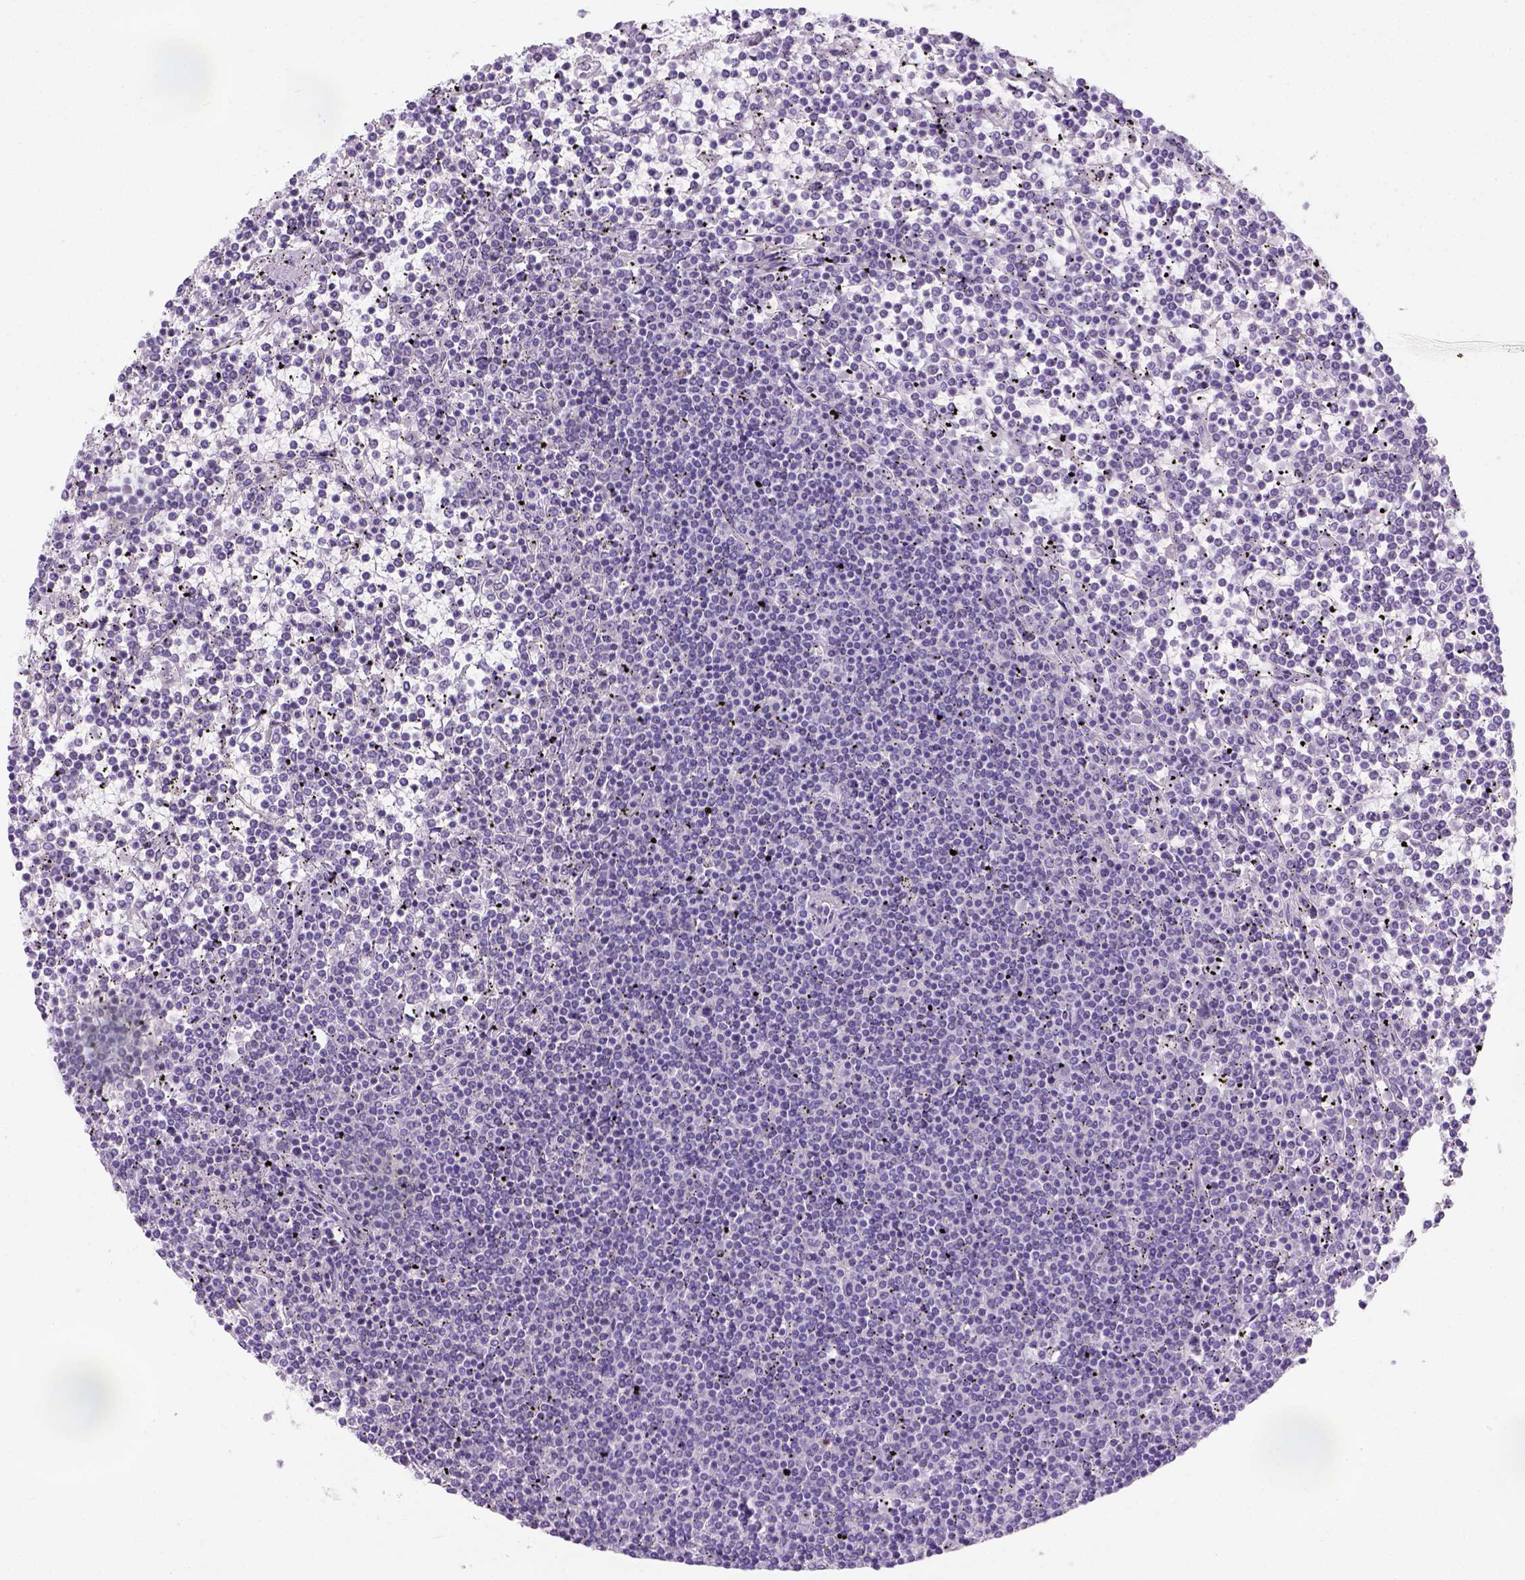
{"staining": {"intensity": "negative", "quantity": "none", "location": "none"}, "tissue": "lymphoma", "cell_type": "Tumor cells", "image_type": "cancer", "snomed": [{"axis": "morphology", "description": "Malignant lymphoma, non-Hodgkin's type, Low grade"}, {"axis": "topography", "description": "Spleen"}], "caption": "Tumor cells are negative for protein expression in human low-grade malignant lymphoma, non-Hodgkin's type.", "gene": "C20orf144", "patient": {"sex": "female", "age": 19}}